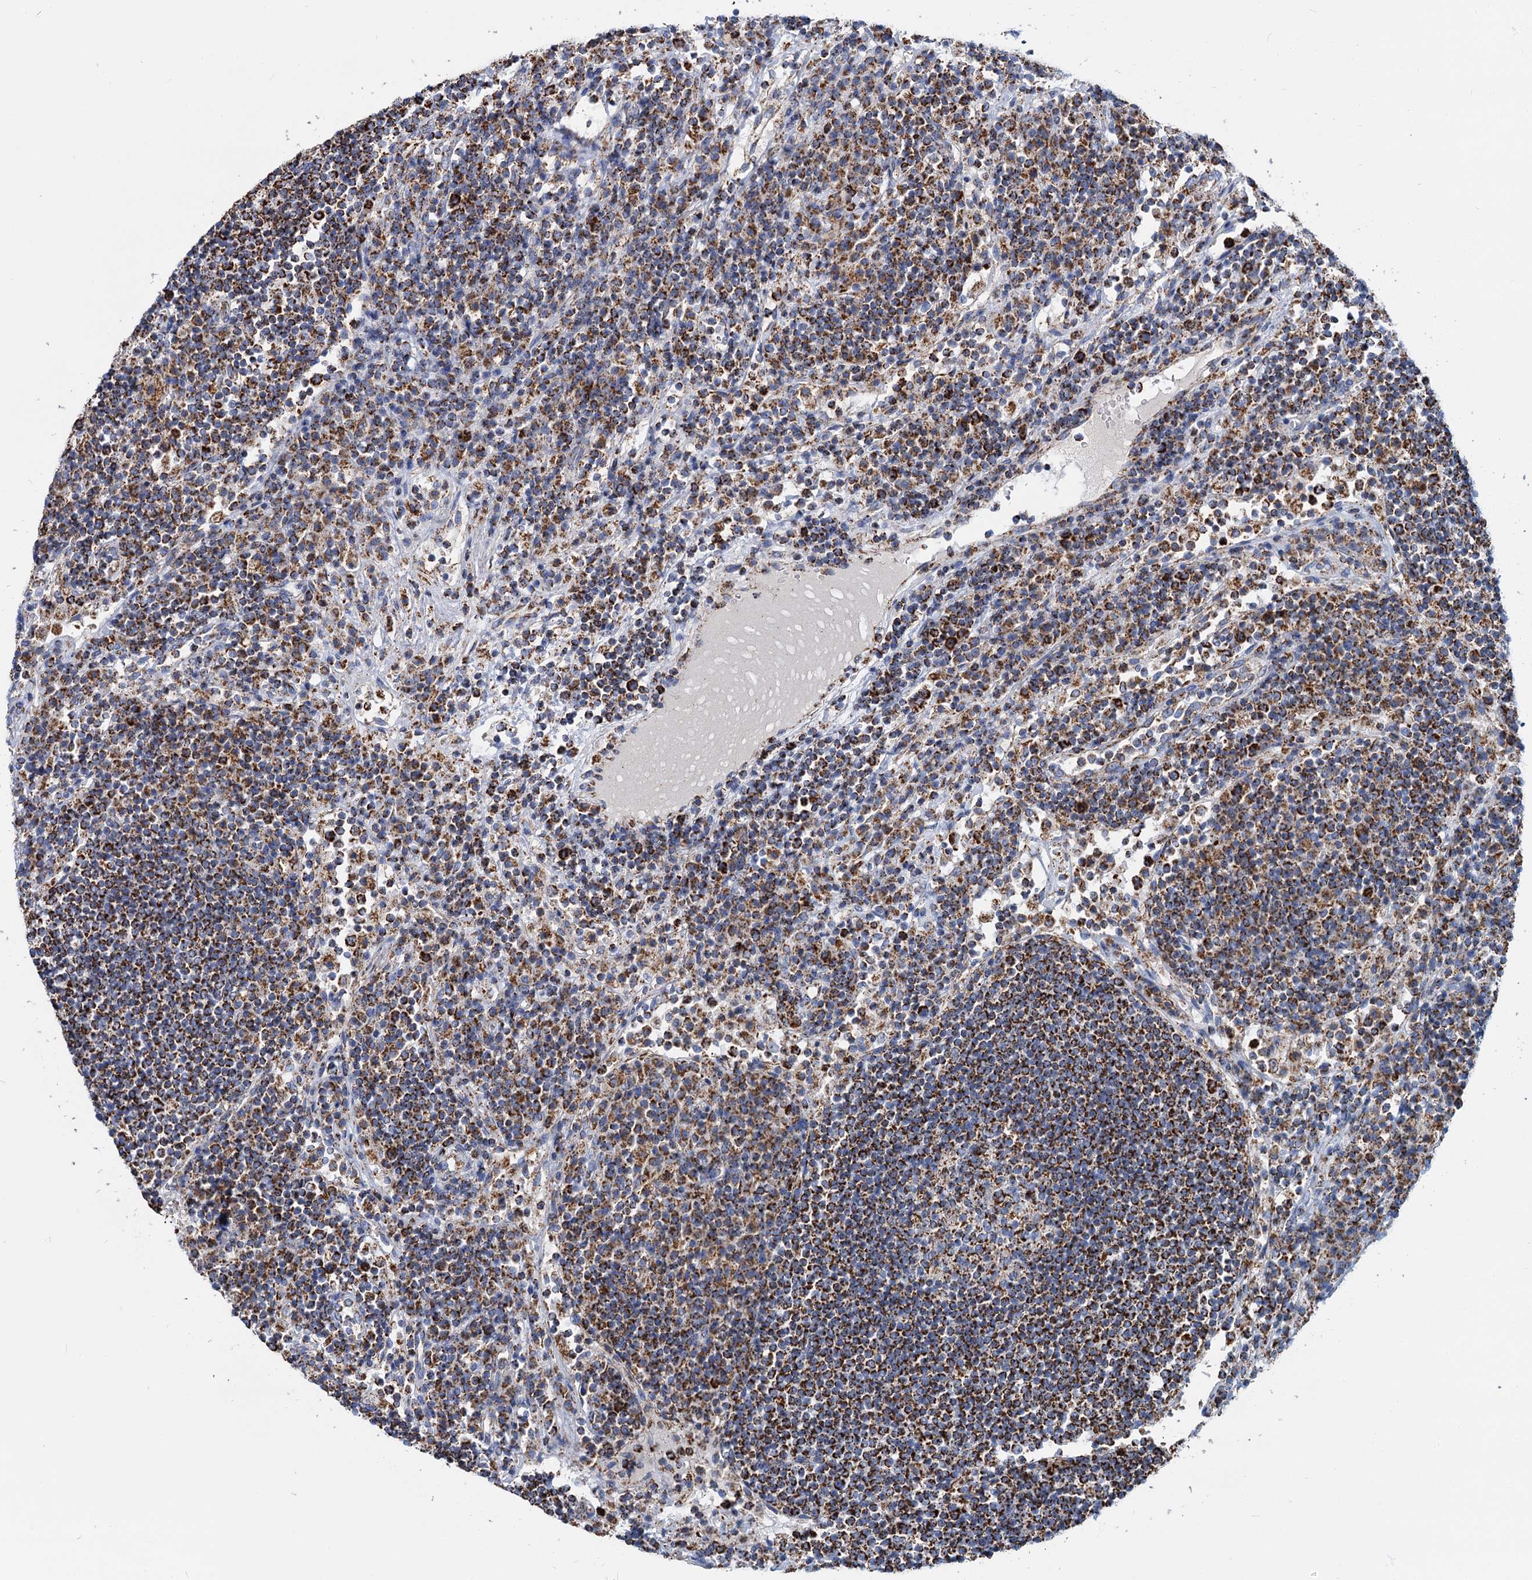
{"staining": {"intensity": "strong", "quantity": "25%-75%", "location": "cytoplasmic/membranous"}, "tissue": "lymph node", "cell_type": "Germinal center cells", "image_type": "normal", "snomed": [{"axis": "morphology", "description": "Normal tissue, NOS"}, {"axis": "topography", "description": "Lymph node"}], "caption": "This is a photomicrograph of immunohistochemistry staining of unremarkable lymph node, which shows strong positivity in the cytoplasmic/membranous of germinal center cells.", "gene": "CCP110", "patient": {"sex": "female", "age": 53}}